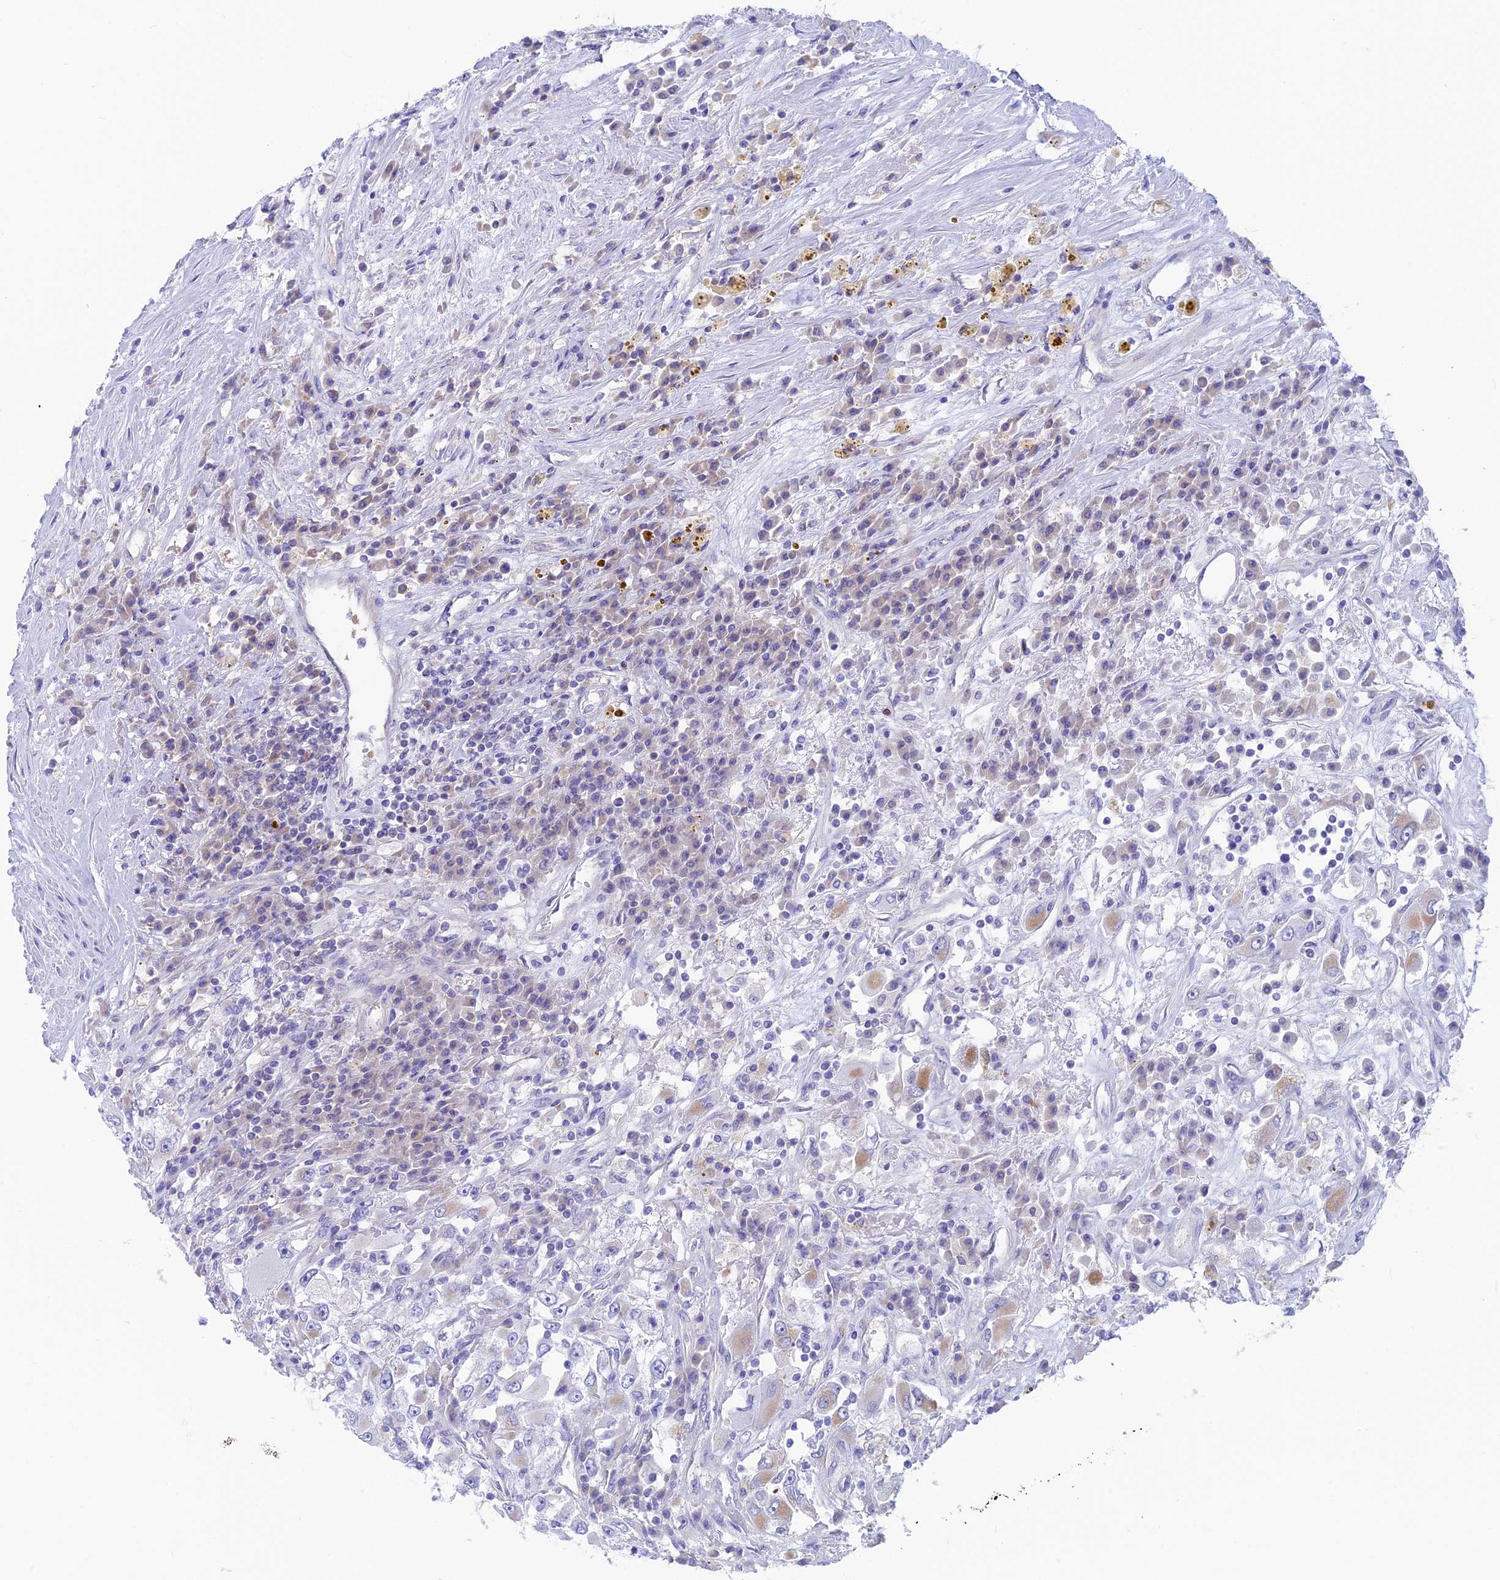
{"staining": {"intensity": "negative", "quantity": "none", "location": "none"}, "tissue": "renal cancer", "cell_type": "Tumor cells", "image_type": "cancer", "snomed": [{"axis": "morphology", "description": "Adenocarcinoma, NOS"}, {"axis": "topography", "description": "Kidney"}], "caption": "Tumor cells are negative for protein expression in human adenocarcinoma (renal). (Stains: DAB immunohistochemistry with hematoxylin counter stain, Microscopy: brightfield microscopy at high magnification).", "gene": "LZTFL1", "patient": {"sex": "female", "age": 52}}